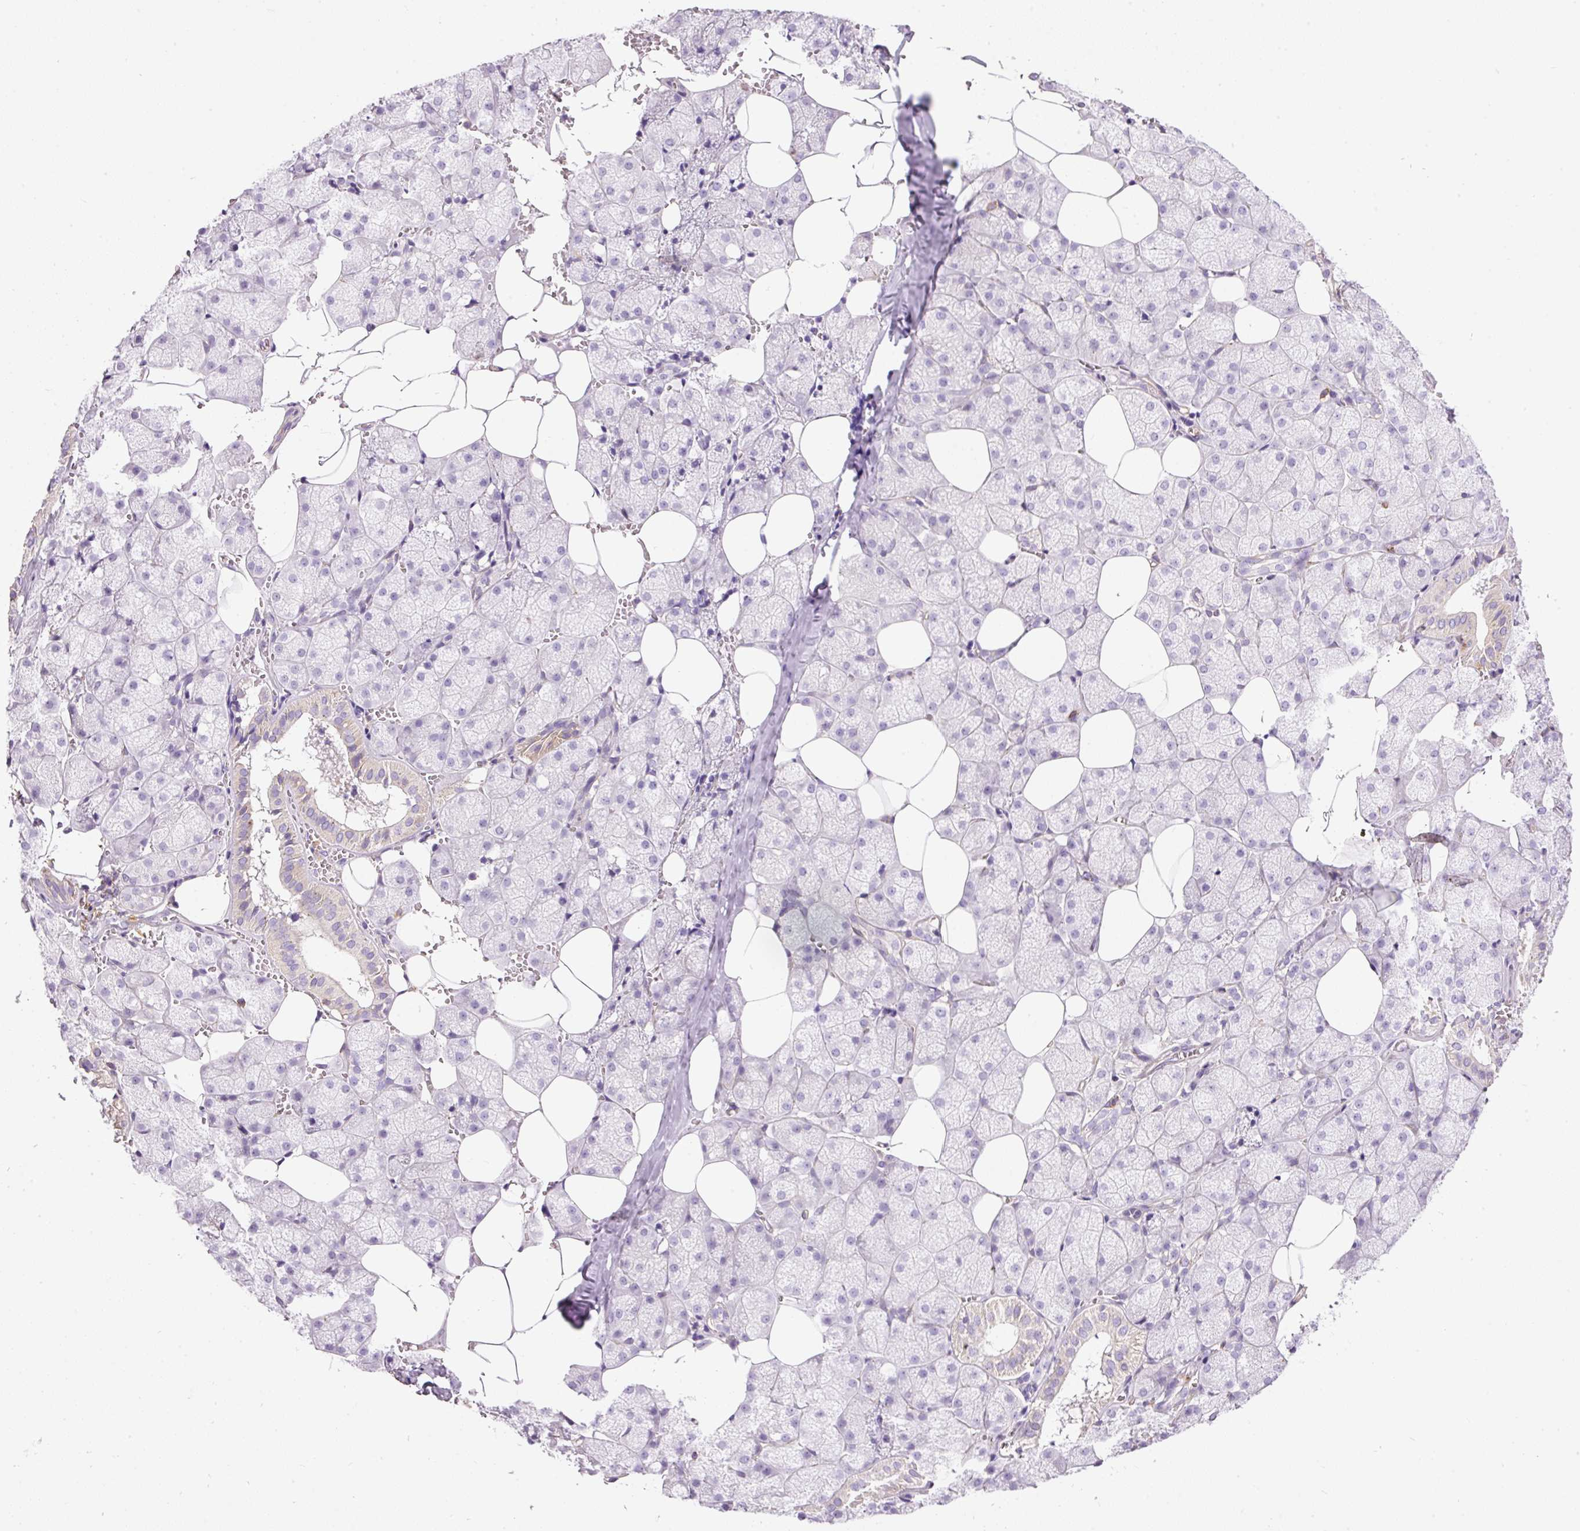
{"staining": {"intensity": "weak", "quantity": "<25%", "location": "cytoplasmic/membranous"}, "tissue": "salivary gland", "cell_type": "Glandular cells", "image_type": "normal", "snomed": [{"axis": "morphology", "description": "Normal tissue, NOS"}, {"axis": "topography", "description": "Salivary gland"}, {"axis": "topography", "description": "Peripheral nerve tissue"}], "caption": "High power microscopy photomicrograph of an IHC histopathology image of normal salivary gland, revealing no significant expression in glandular cells. (DAB (3,3'-diaminobenzidine) immunohistochemistry visualized using brightfield microscopy, high magnification).", "gene": "DOK6", "patient": {"sex": "male", "age": 38}}